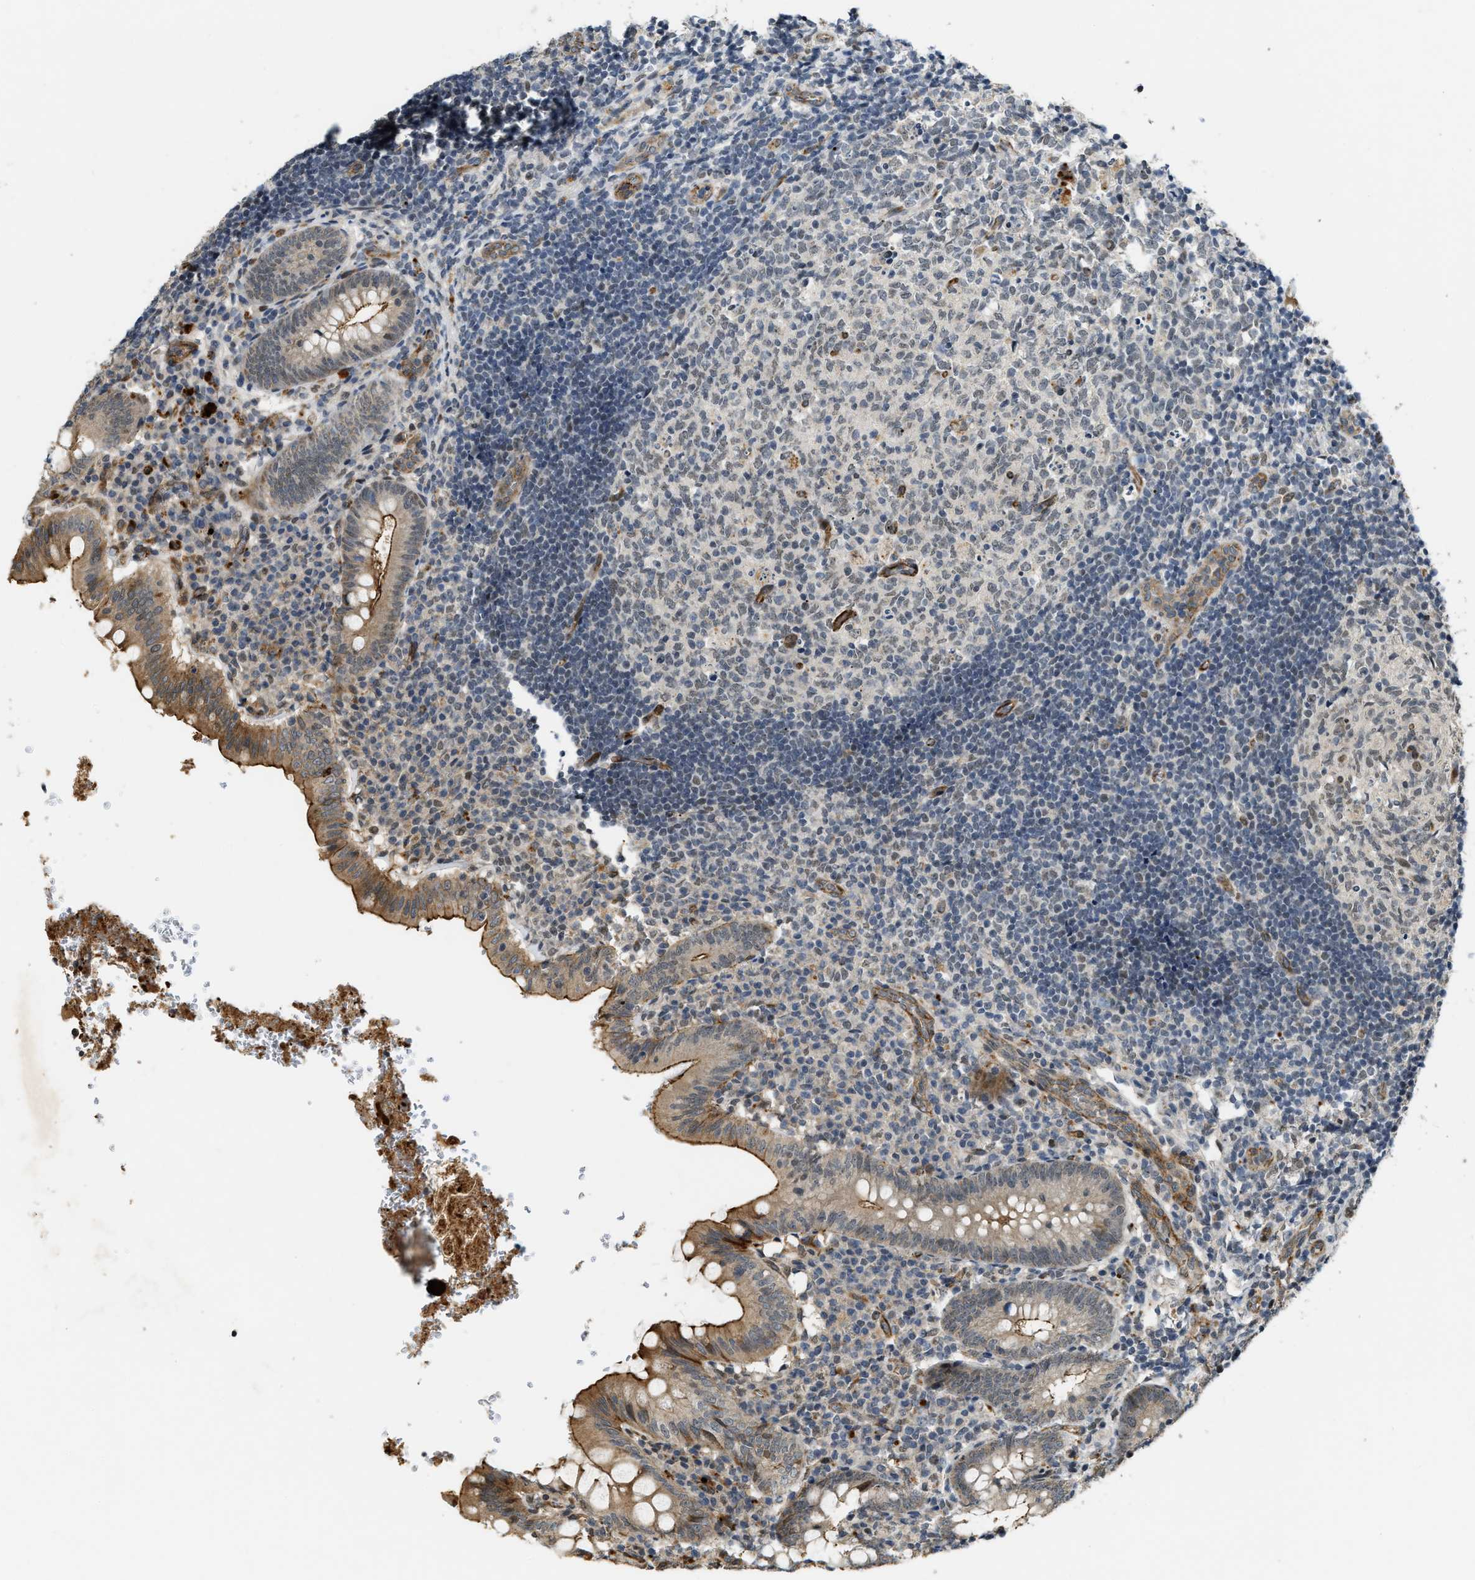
{"staining": {"intensity": "strong", "quantity": "25%-75%", "location": "cytoplasmic/membranous"}, "tissue": "appendix", "cell_type": "Glandular cells", "image_type": "normal", "snomed": [{"axis": "morphology", "description": "Normal tissue, NOS"}, {"axis": "topography", "description": "Appendix"}], "caption": "A high-resolution photomicrograph shows immunohistochemistry (IHC) staining of normal appendix, which displays strong cytoplasmic/membranous expression in approximately 25%-75% of glandular cells.", "gene": "DPF2", "patient": {"sex": "male", "age": 8}}